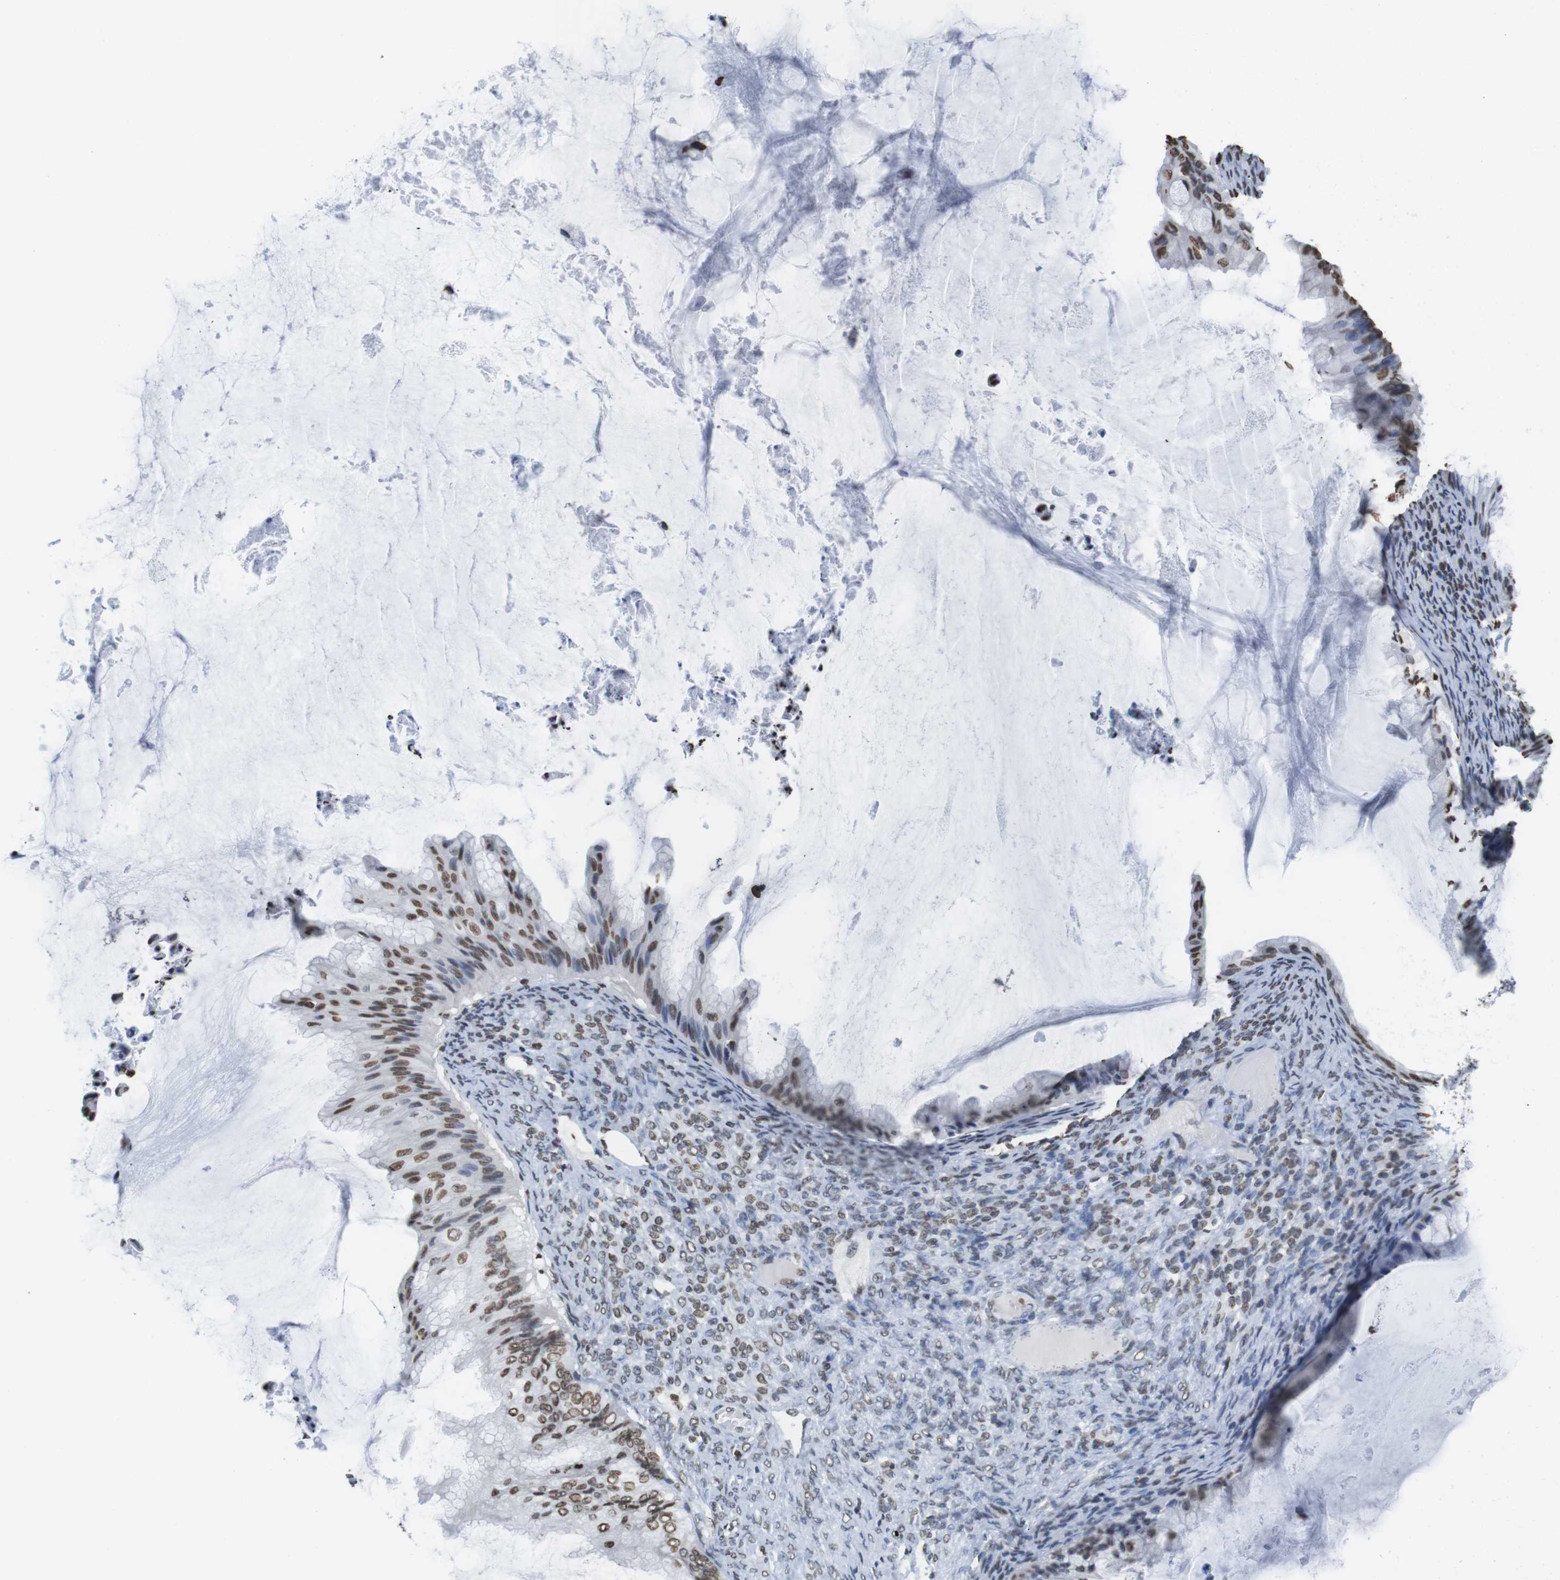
{"staining": {"intensity": "moderate", "quantity": ">75%", "location": "nuclear"}, "tissue": "ovarian cancer", "cell_type": "Tumor cells", "image_type": "cancer", "snomed": [{"axis": "morphology", "description": "Cystadenocarcinoma, mucinous, NOS"}, {"axis": "topography", "description": "Ovary"}], "caption": "Mucinous cystadenocarcinoma (ovarian) was stained to show a protein in brown. There is medium levels of moderate nuclear expression in about >75% of tumor cells.", "gene": "BSX", "patient": {"sex": "female", "age": 61}}